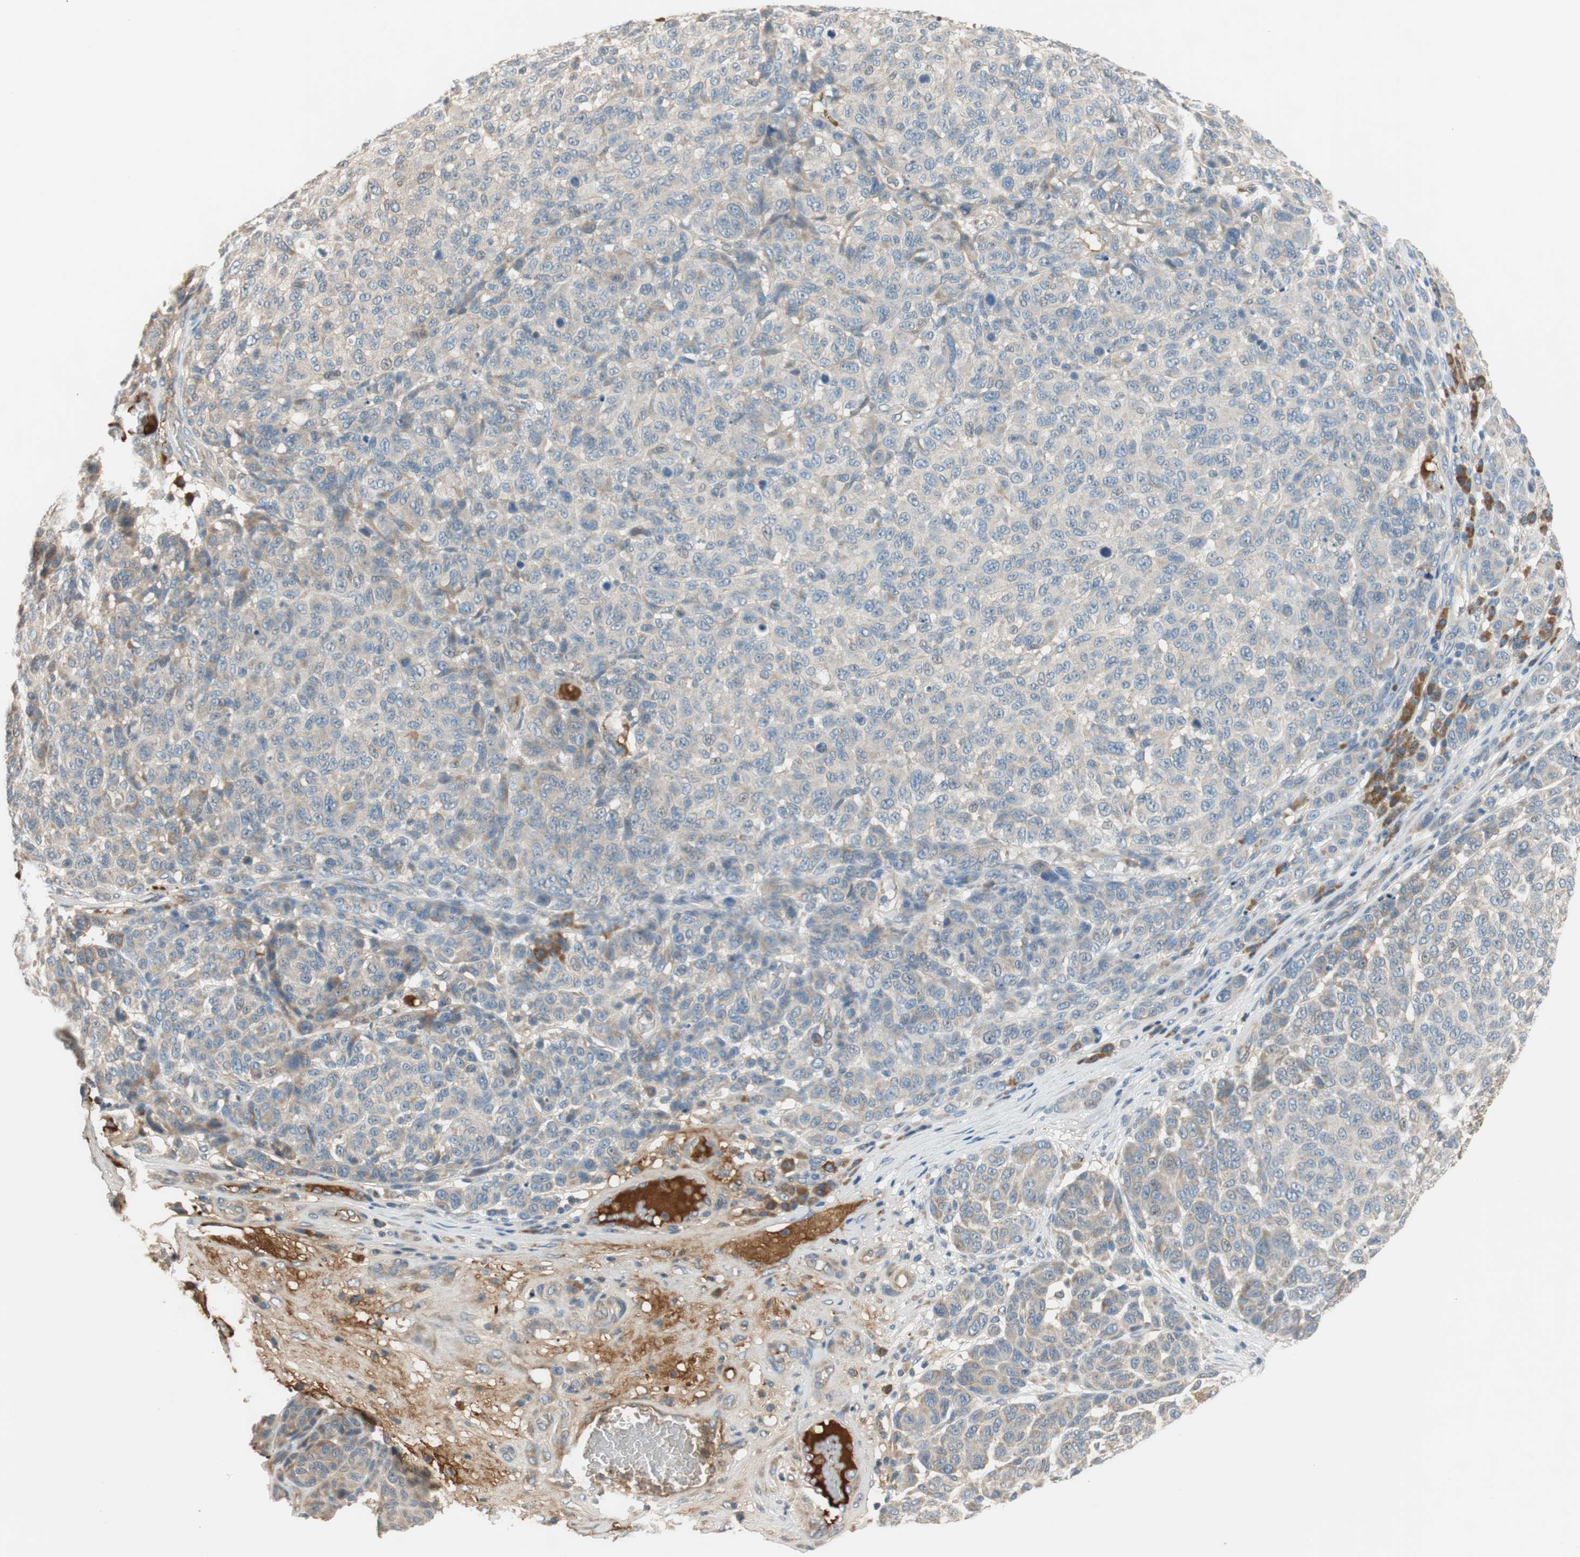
{"staining": {"intensity": "negative", "quantity": "none", "location": "none"}, "tissue": "melanoma", "cell_type": "Tumor cells", "image_type": "cancer", "snomed": [{"axis": "morphology", "description": "Malignant melanoma, NOS"}, {"axis": "topography", "description": "Skin"}], "caption": "This is an IHC image of malignant melanoma. There is no positivity in tumor cells.", "gene": "C4A", "patient": {"sex": "male", "age": 59}}